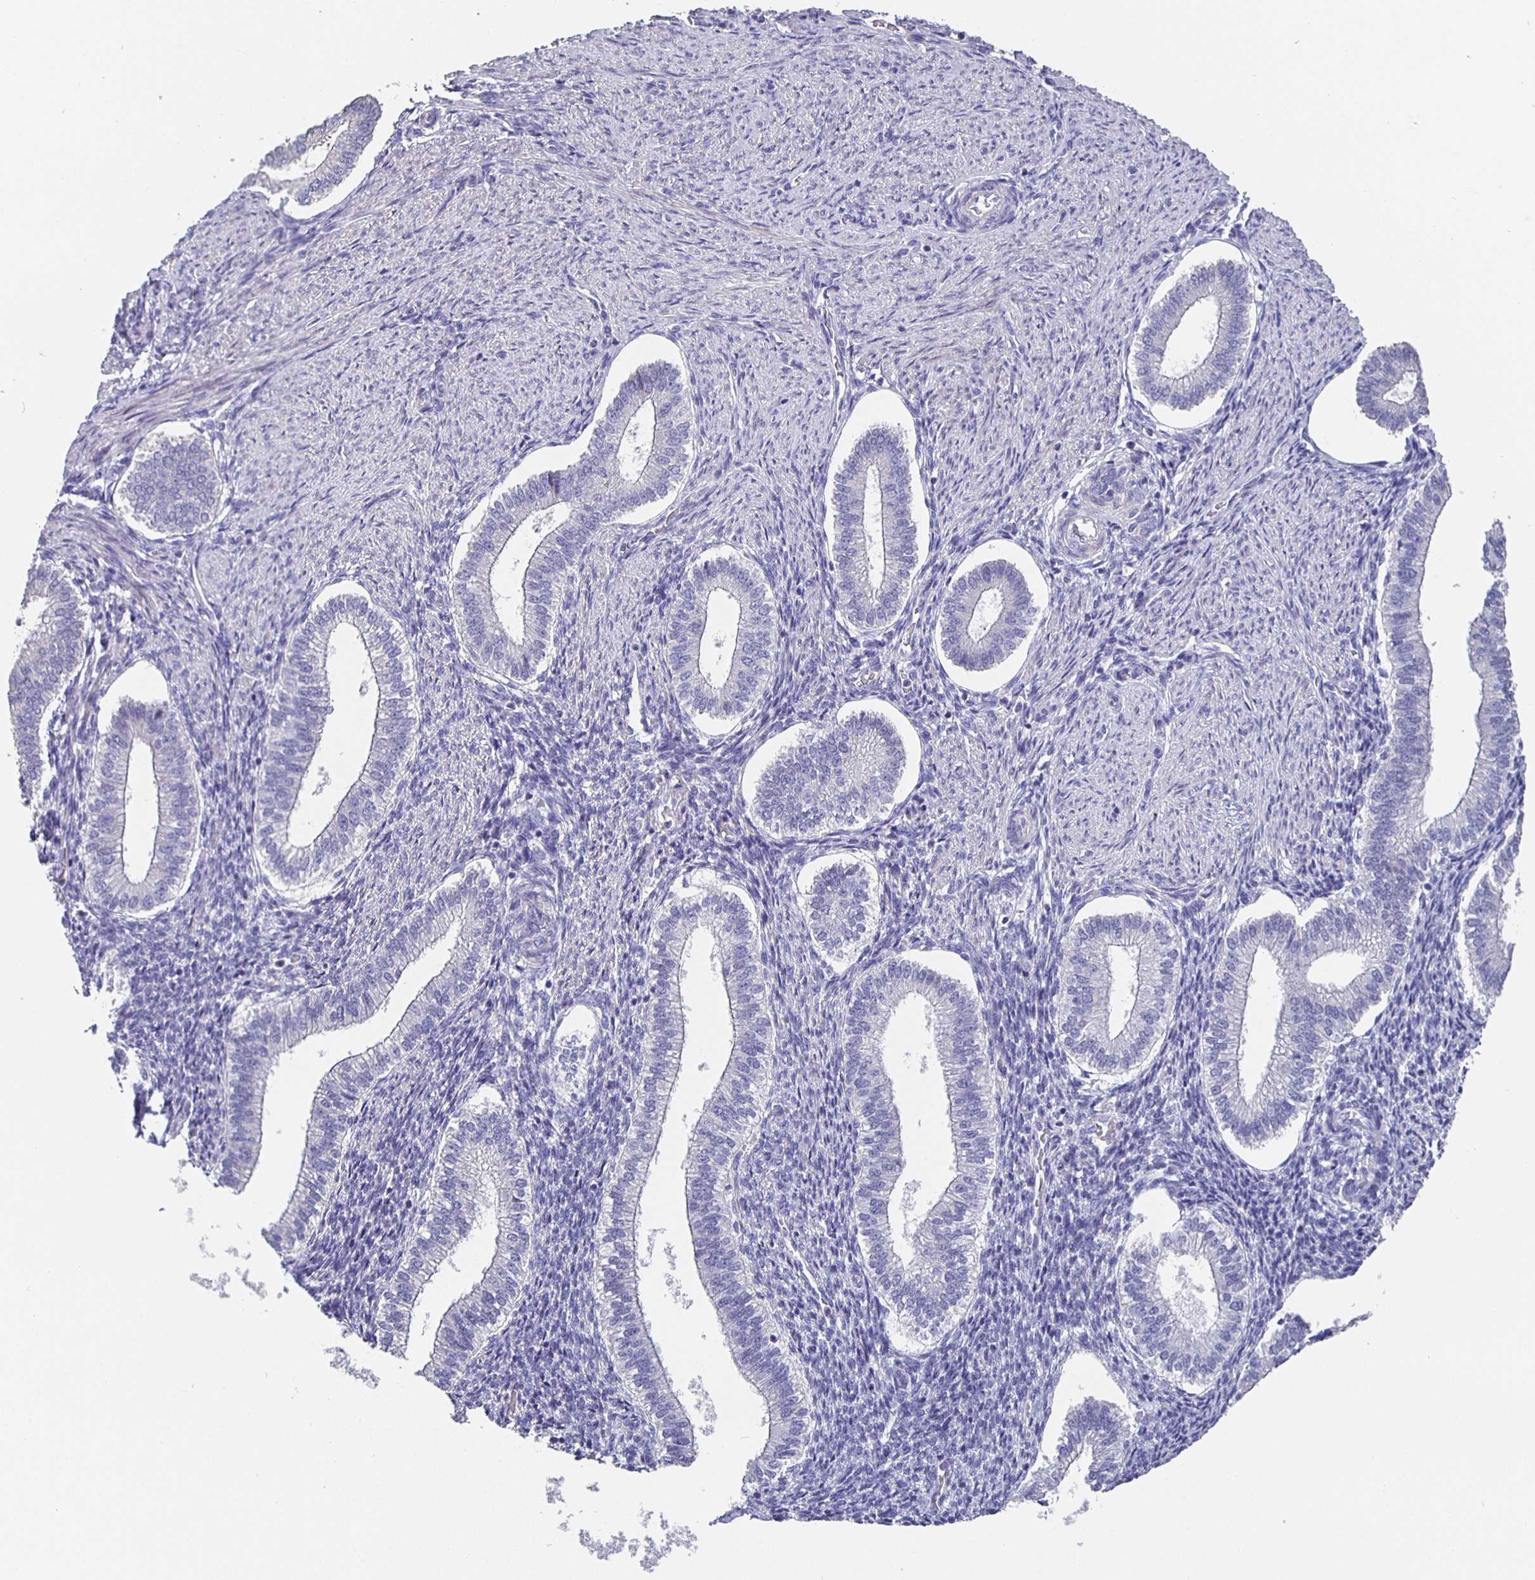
{"staining": {"intensity": "negative", "quantity": "none", "location": "none"}, "tissue": "endometrium", "cell_type": "Cells in endometrial stroma", "image_type": "normal", "snomed": [{"axis": "morphology", "description": "Normal tissue, NOS"}, {"axis": "topography", "description": "Endometrium"}], "caption": "IHC image of benign endometrium stained for a protein (brown), which displays no positivity in cells in endometrial stroma.", "gene": "CFAP74", "patient": {"sex": "female", "age": 25}}